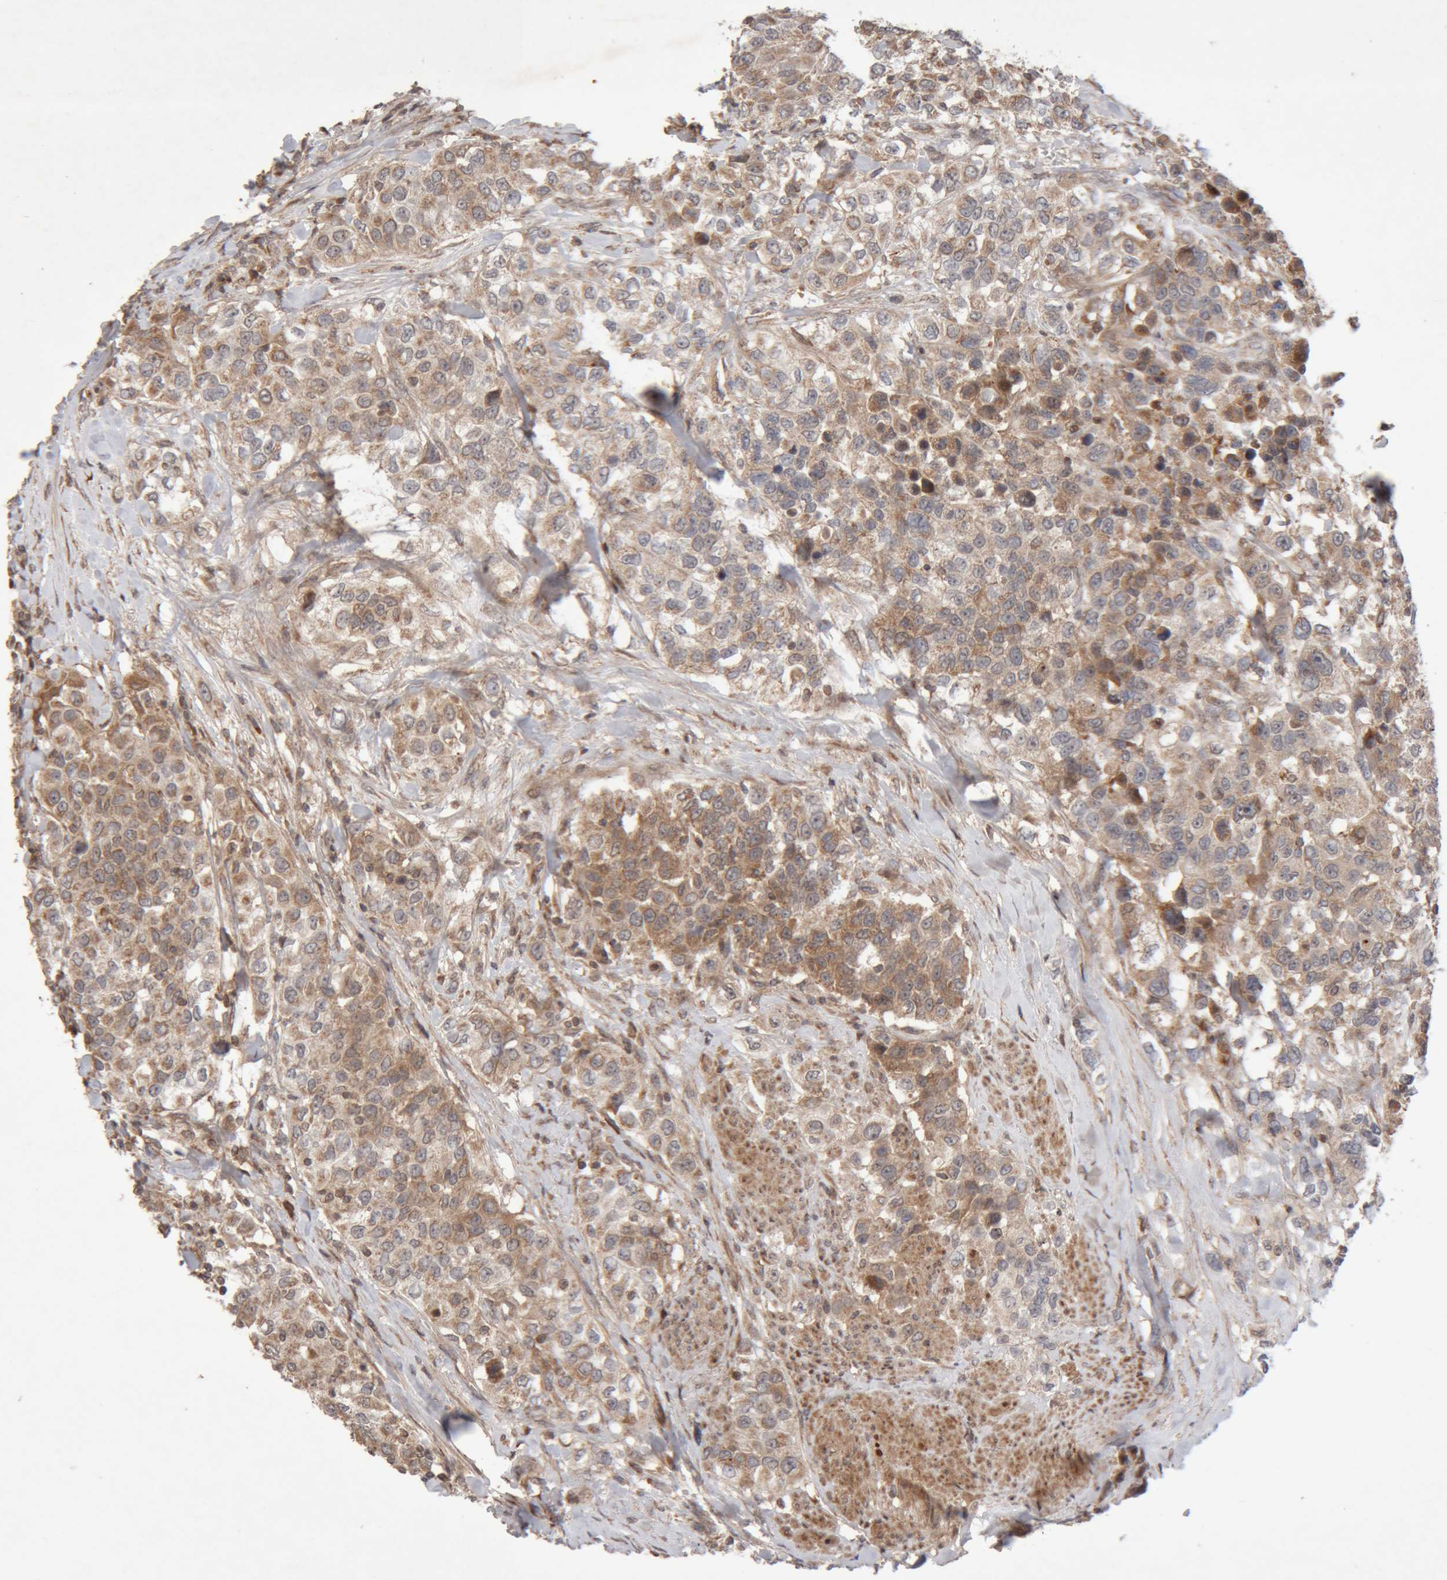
{"staining": {"intensity": "moderate", "quantity": "25%-75%", "location": "cytoplasmic/membranous"}, "tissue": "urothelial cancer", "cell_type": "Tumor cells", "image_type": "cancer", "snomed": [{"axis": "morphology", "description": "Urothelial carcinoma, High grade"}, {"axis": "topography", "description": "Urinary bladder"}], "caption": "This image shows high-grade urothelial carcinoma stained with immunohistochemistry (IHC) to label a protein in brown. The cytoplasmic/membranous of tumor cells show moderate positivity for the protein. Nuclei are counter-stained blue.", "gene": "KIF21B", "patient": {"sex": "female", "age": 80}}